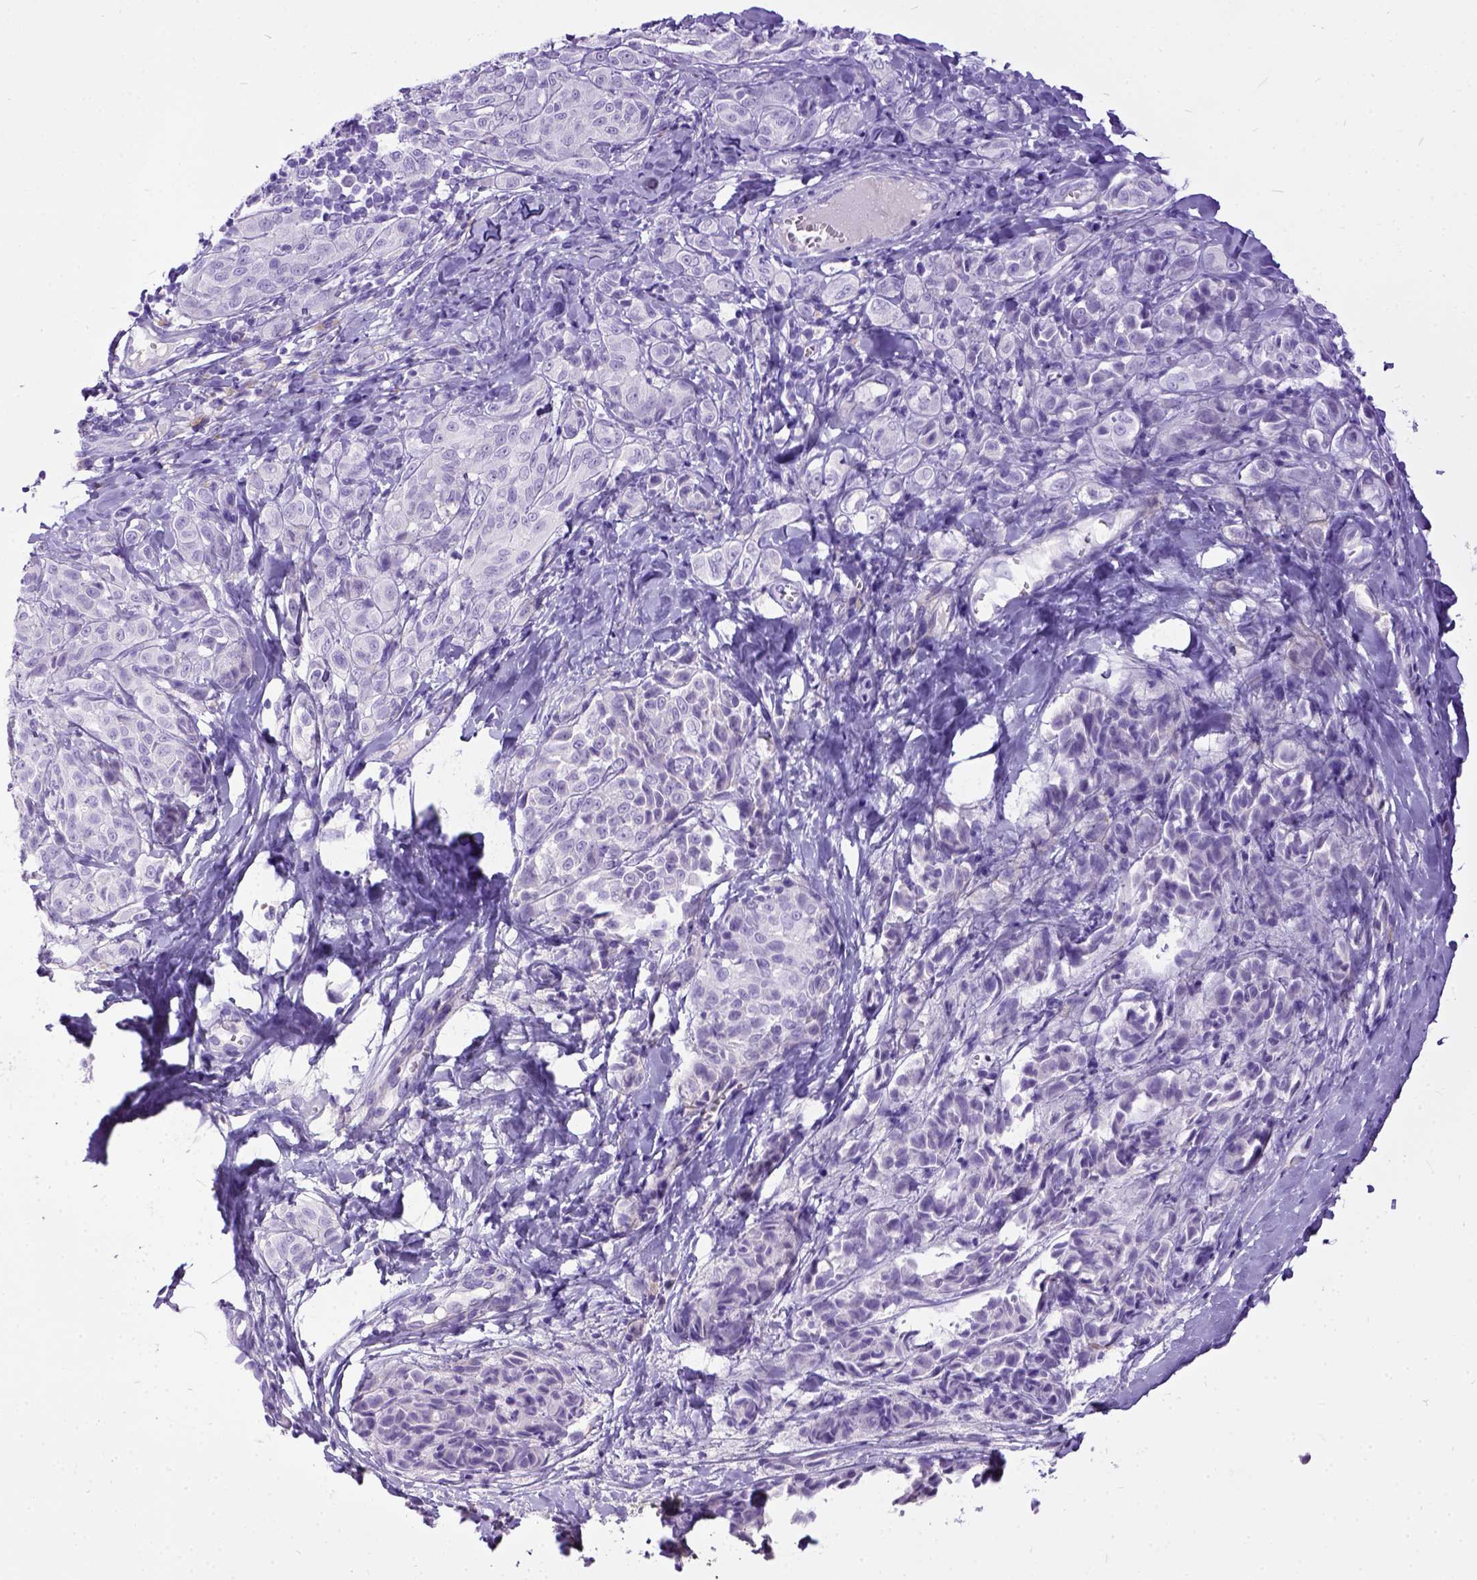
{"staining": {"intensity": "negative", "quantity": "none", "location": "none"}, "tissue": "melanoma", "cell_type": "Tumor cells", "image_type": "cancer", "snomed": [{"axis": "morphology", "description": "Malignant melanoma, NOS"}, {"axis": "topography", "description": "Skin"}], "caption": "Immunohistochemistry histopathology image of neoplastic tissue: human malignant melanoma stained with DAB (3,3'-diaminobenzidine) demonstrates no significant protein positivity in tumor cells.", "gene": "IGF2", "patient": {"sex": "male", "age": 89}}